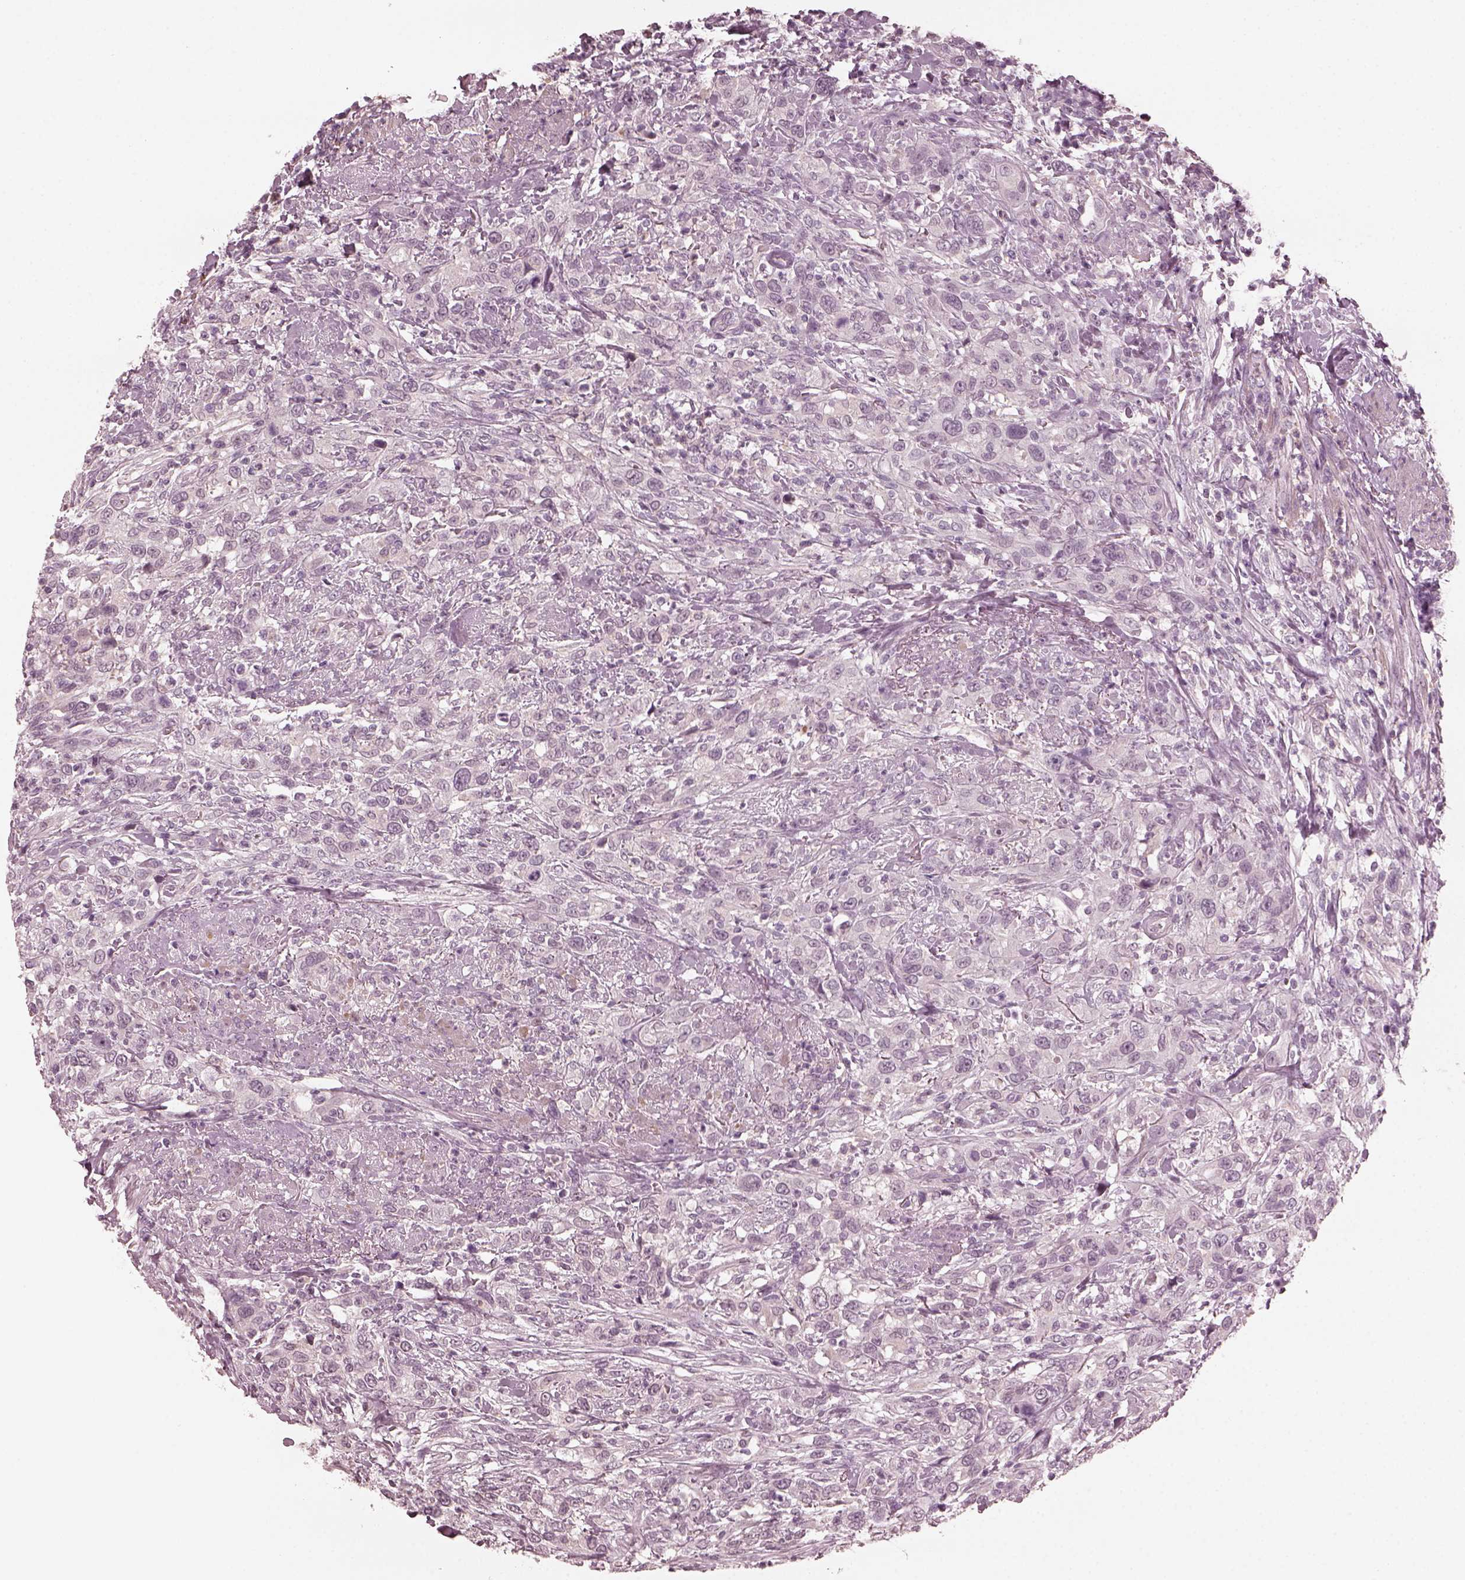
{"staining": {"intensity": "negative", "quantity": "none", "location": "none"}, "tissue": "urothelial cancer", "cell_type": "Tumor cells", "image_type": "cancer", "snomed": [{"axis": "morphology", "description": "Urothelial carcinoma, NOS"}, {"axis": "morphology", "description": "Urothelial carcinoma, High grade"}, {"axis": "topography", "description": "Urinary bladder"}], "caption": "Histopathology image shows no protein expression in tumor cells of urothelial cancer tissue.", "gene": "CCDC170", "patient": {"sex": "female", "age": 64}}